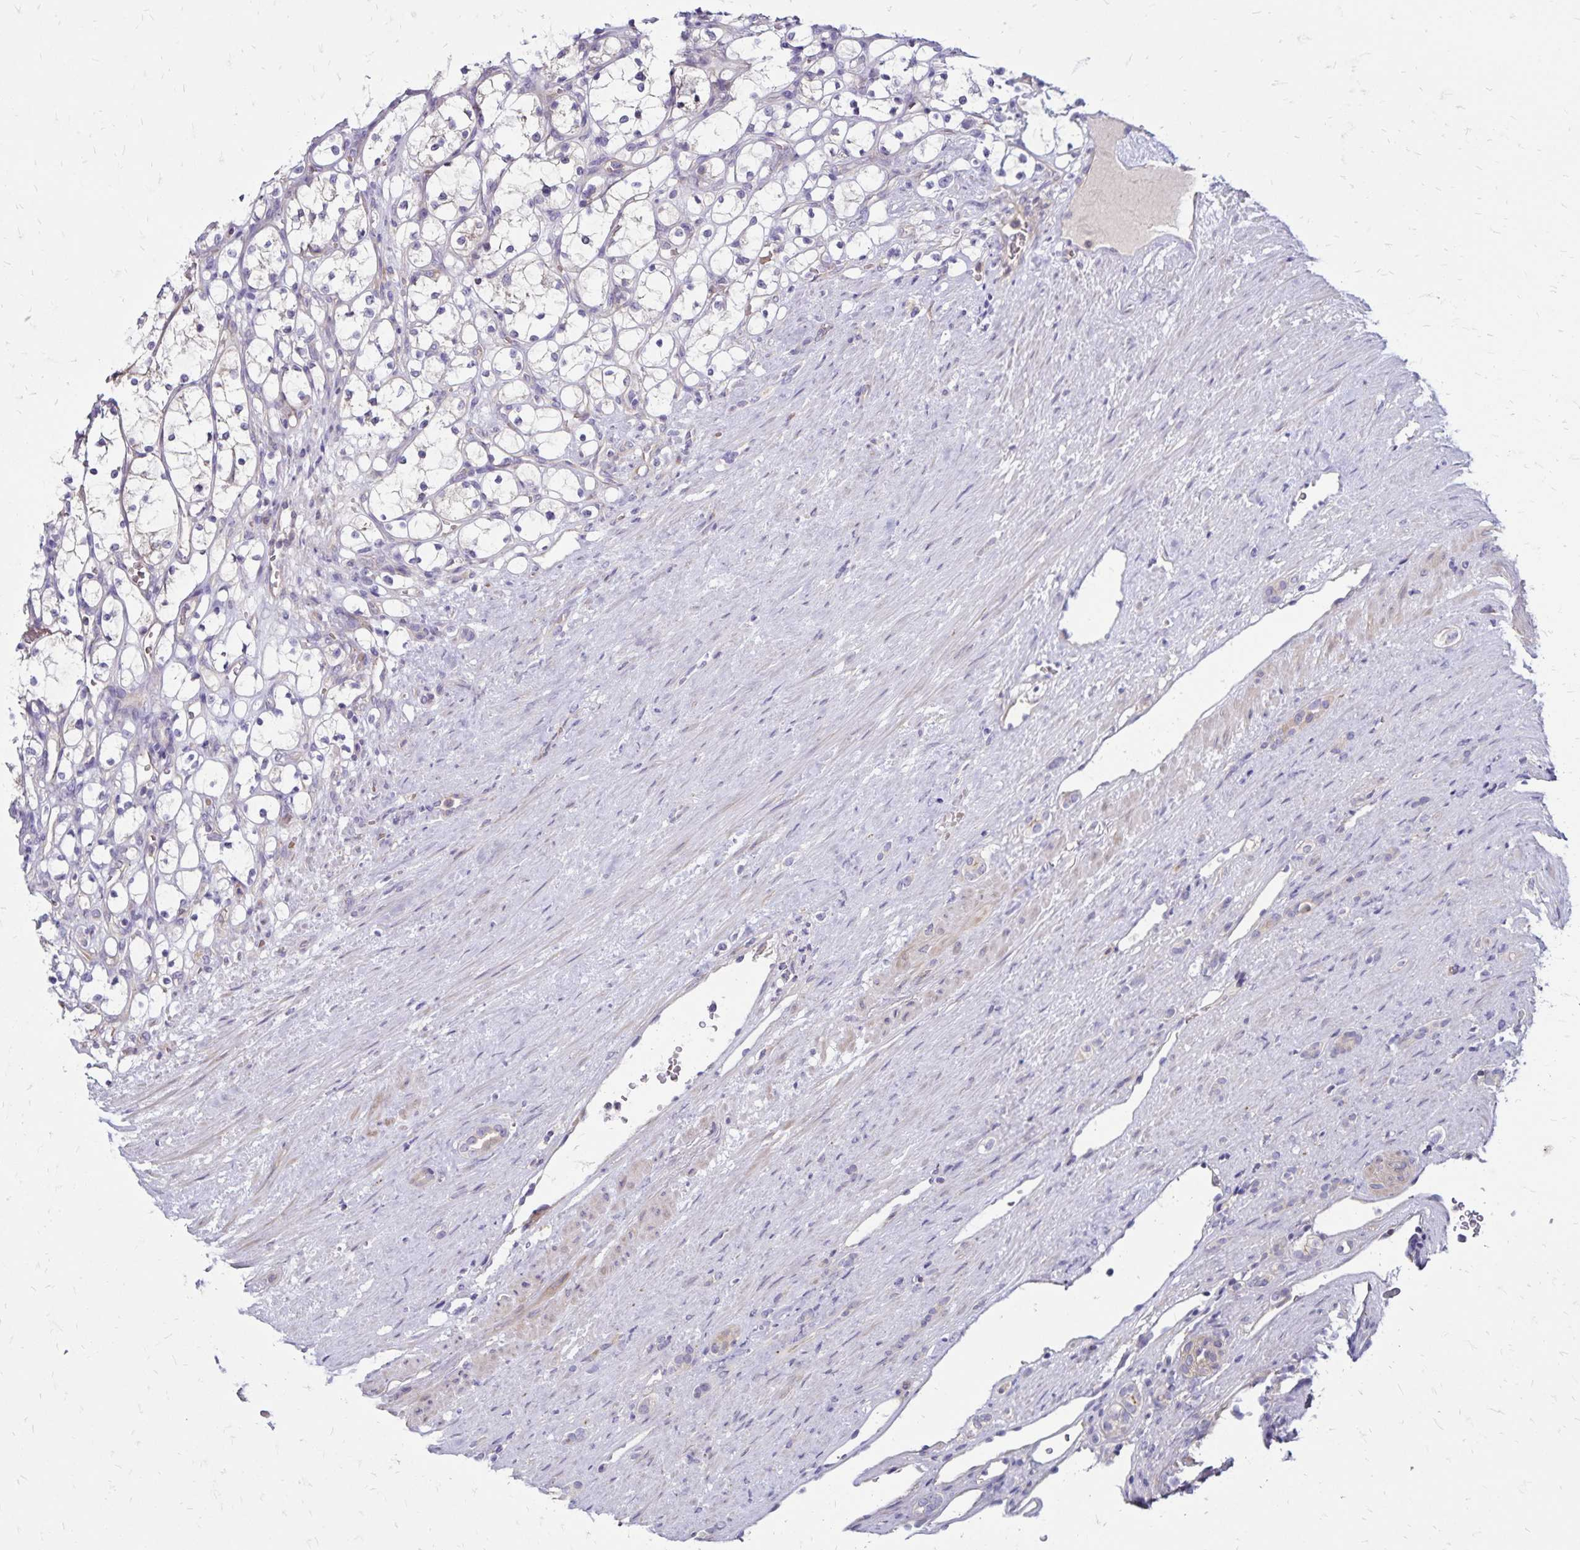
{"staining": {"intensity": "negative", "quantity": "none", "location": "none"}, "tissue": "renal cancer", "cell_type": "Tumor cells", "image_type": "cancer", "snomed": [{"axis": "morphology", "description": "Adenocarcinoma, NOS"}, {"axis": "topography", "description": "Kidney"}], "caption": "Tumor cells are negative for brown protein staining in adenocarcinoma (renal).", "gene": "FSD1", "patient": {"sex": "female", "age": 69}}